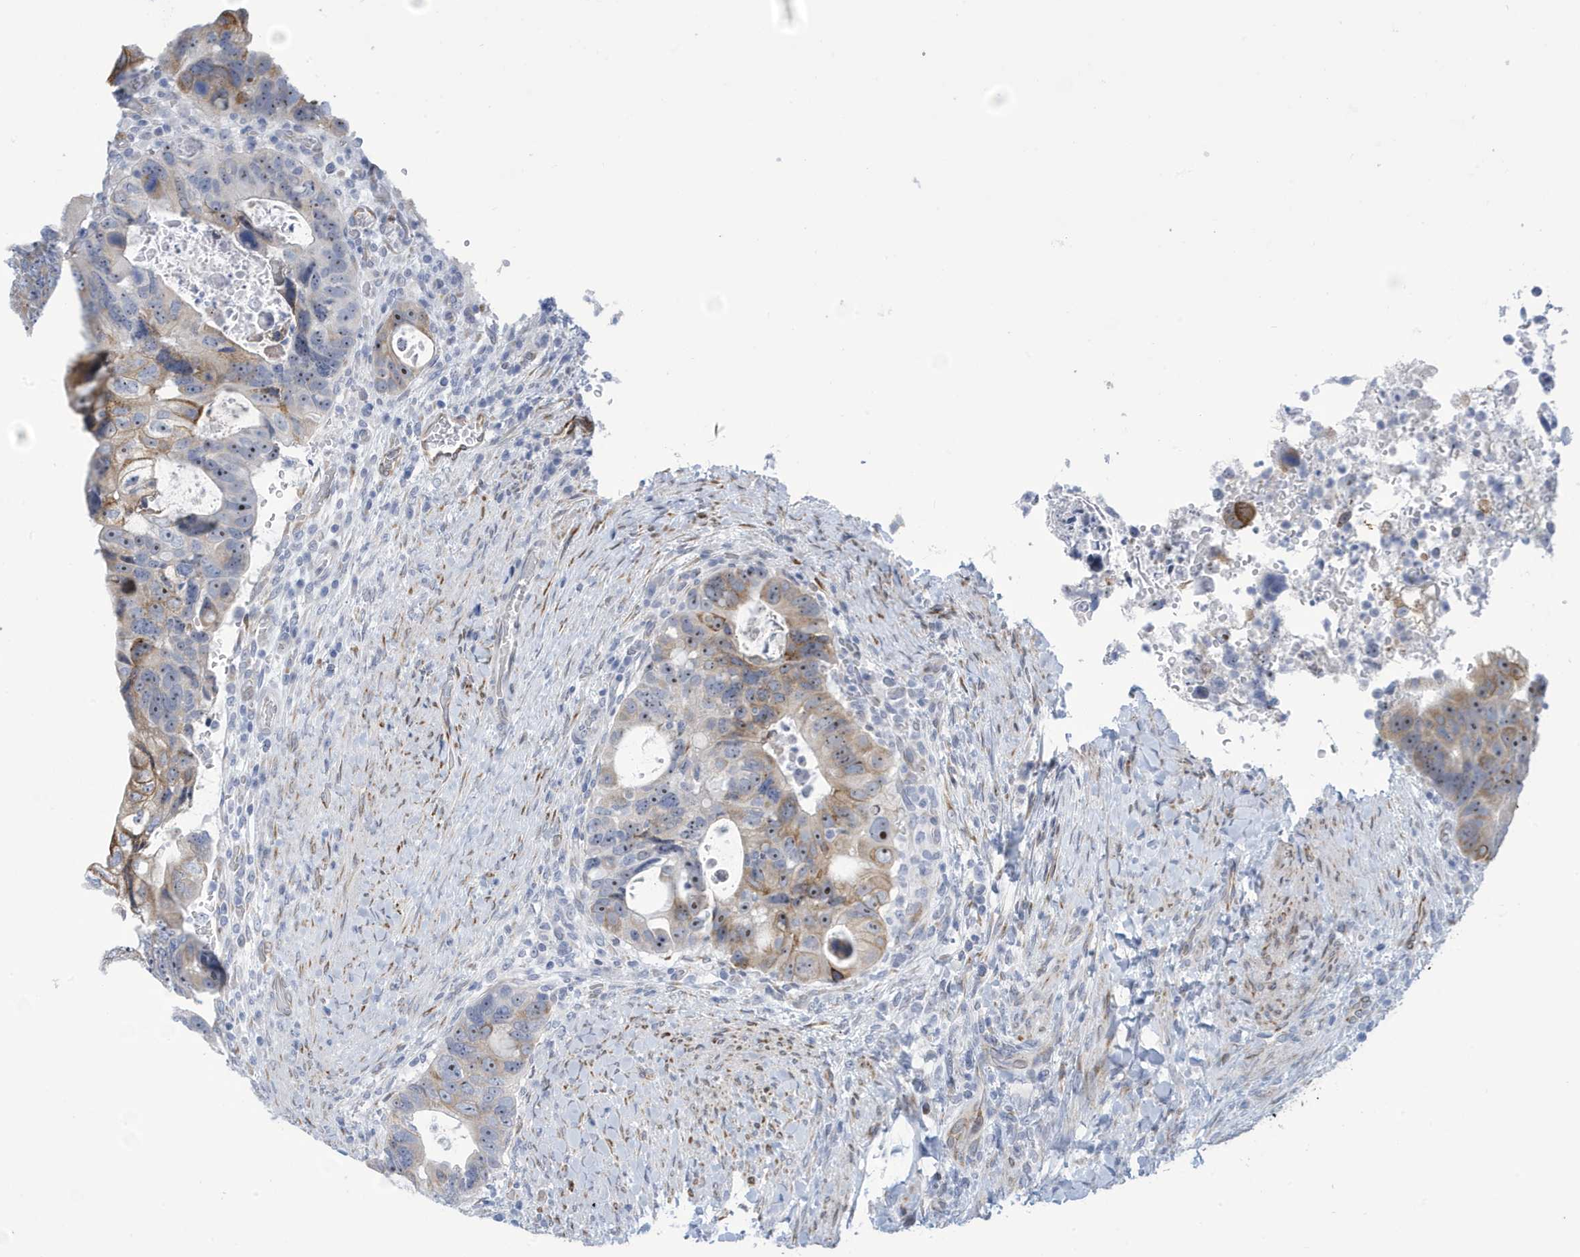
{"staining": {"intensity": "moderate", "quantity": "25%-75%", "location": "cytoplasmic/membranous,nuclear"}, "tissue": "colorectal cancer", "cell_type": "Tumor cells", "image_type": "cancer", "snomed": [{"axis": "morphology", "description": "Adenocarcinoma, NOS"}, {"axis": "topography", "description": "Rectum"}], "caption": "Adenocarcinoma (colorectal) was stained to show a protein in brown. There is medium levels of moderate cytoplasmic/membranous and nuclear positivity in about 25%-75% of tumor cells. (DAB (3,3'-diaminobenzidine) = brown stain, brightfield microscopy at high magnification).", "gene": "SEMA3F", "patient": {"sex": "male", "age": 59}}